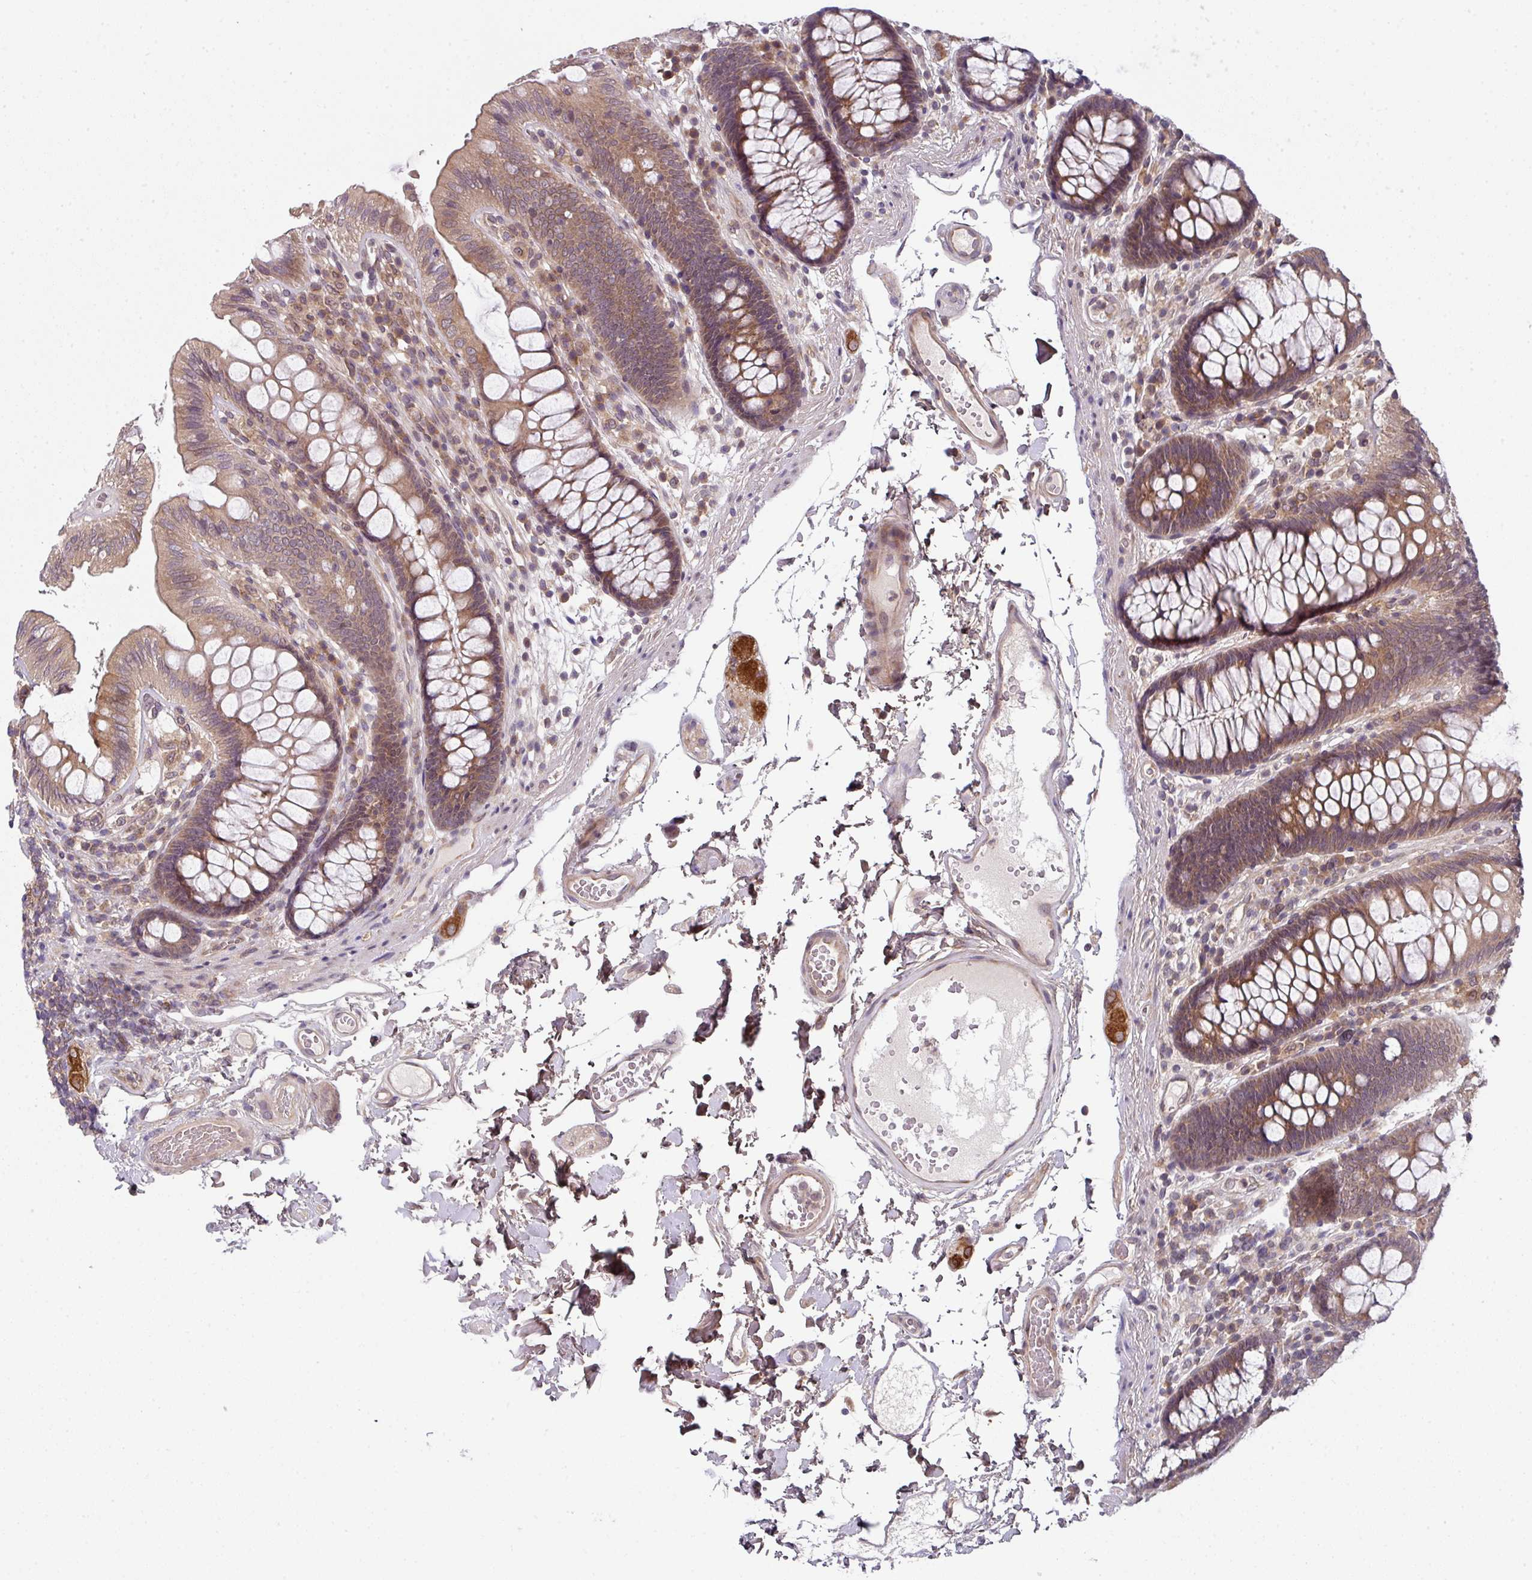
{"staining": {"intensity": "weak", "quantity": "25%-75%", "location": "cytoplasmic/membranous"}, "tissue": "colon", "cell_type": "Endothelial cells", "image_type": "normal", "snomed": [{"axis": "morphology", "description": "Normal tissue, NOS"}, {"axis": "topography", "description": "Colon"}], "caption": "Brown immunohistochemical staining in normal human colon shows weak cytoplasmic/membranous positivity in about 25%-75% of endothelial cells.", "gene": "CAMLG", "patient": {"sex": "male", "age": 84}}